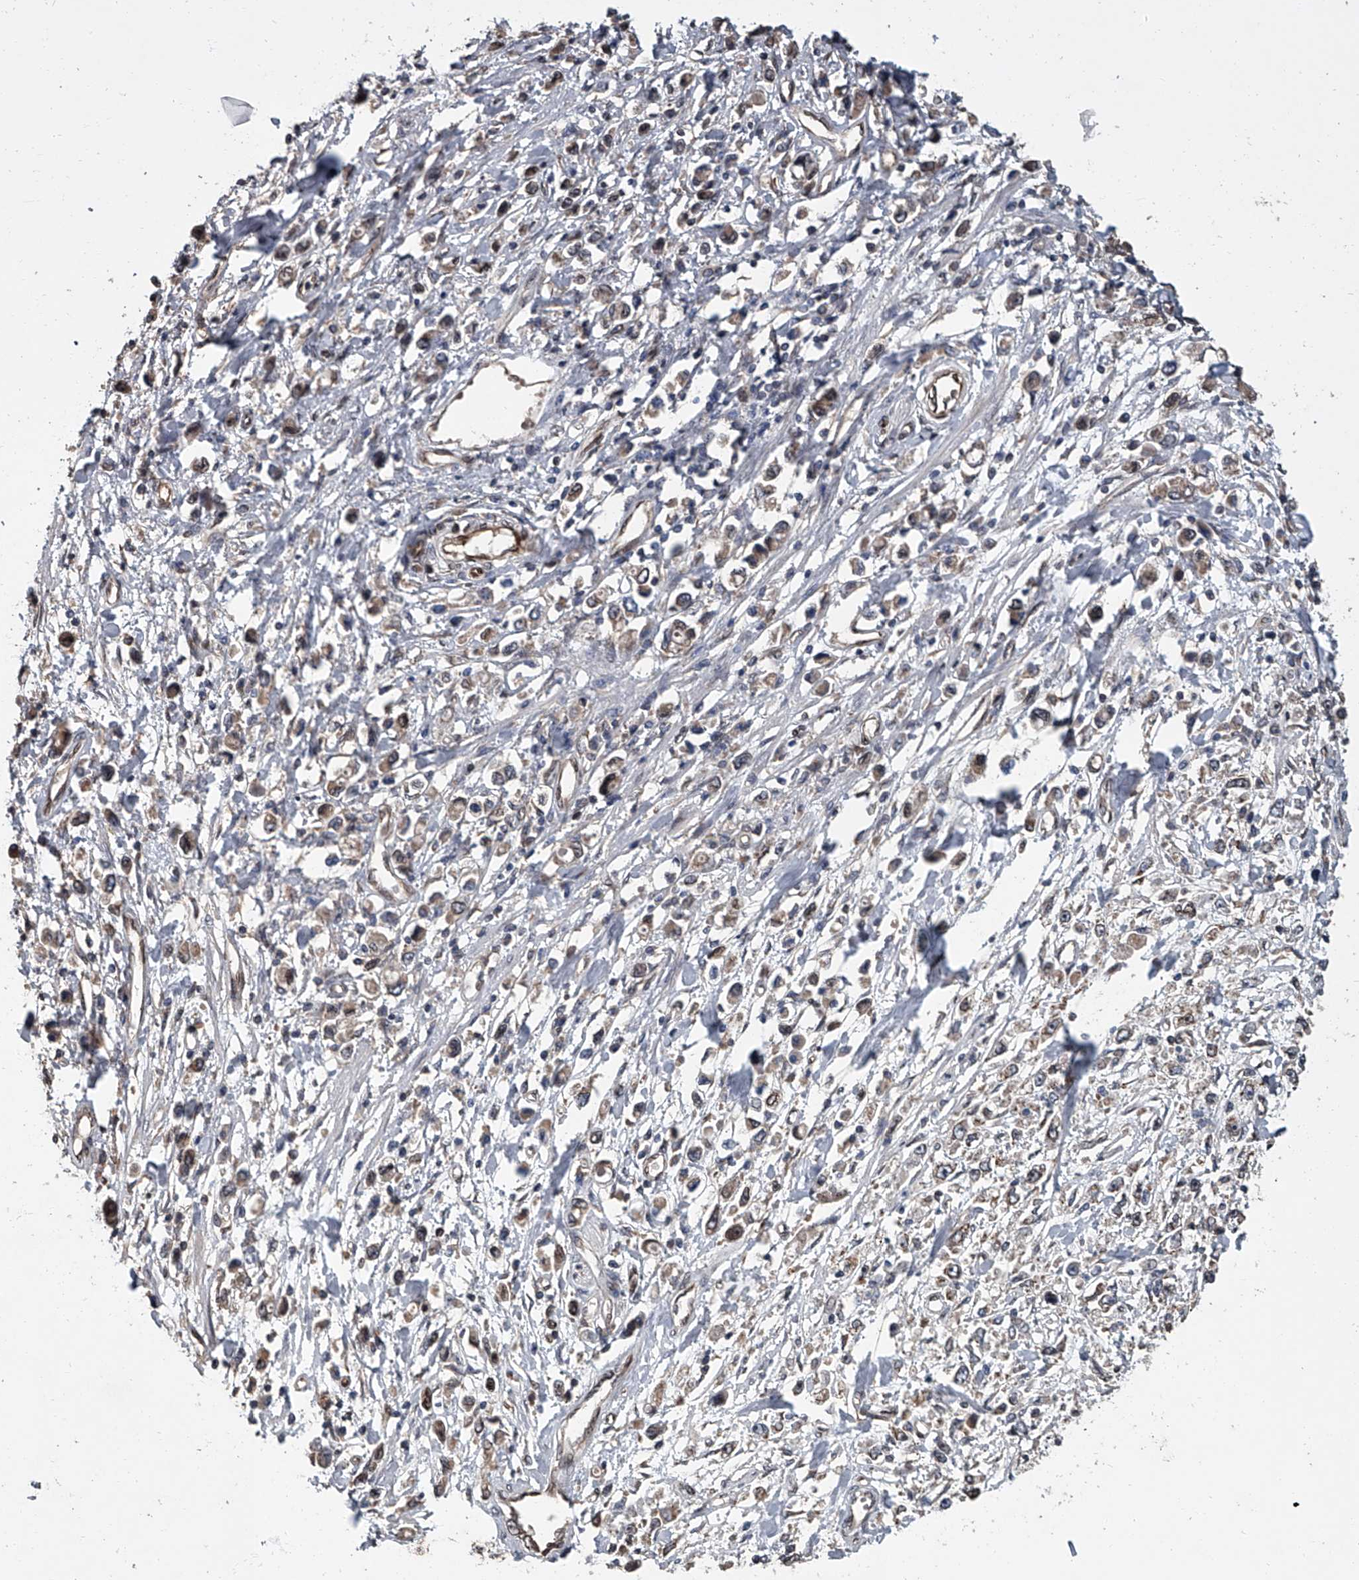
{"staining": {"intensity": "weak", "quantity": ">75%", "location": "cytoplasmic/membranous"}, "tissue": "stomach cancer", "cell_type": "Tumor cells", "image_type": "cancer", "snomed": [{"axis": "morphology", "description": "Adenocarcinoma, NOS"}, {"axis": "topography", "description": "Stomach"}], "caption": "Stomach cancer stained for a protein exhibits weak cytoplasmic/membranous positivity in tumor cells.", "gene": "LRRC8C", "patient": {"sex": "female", "age": 59}}